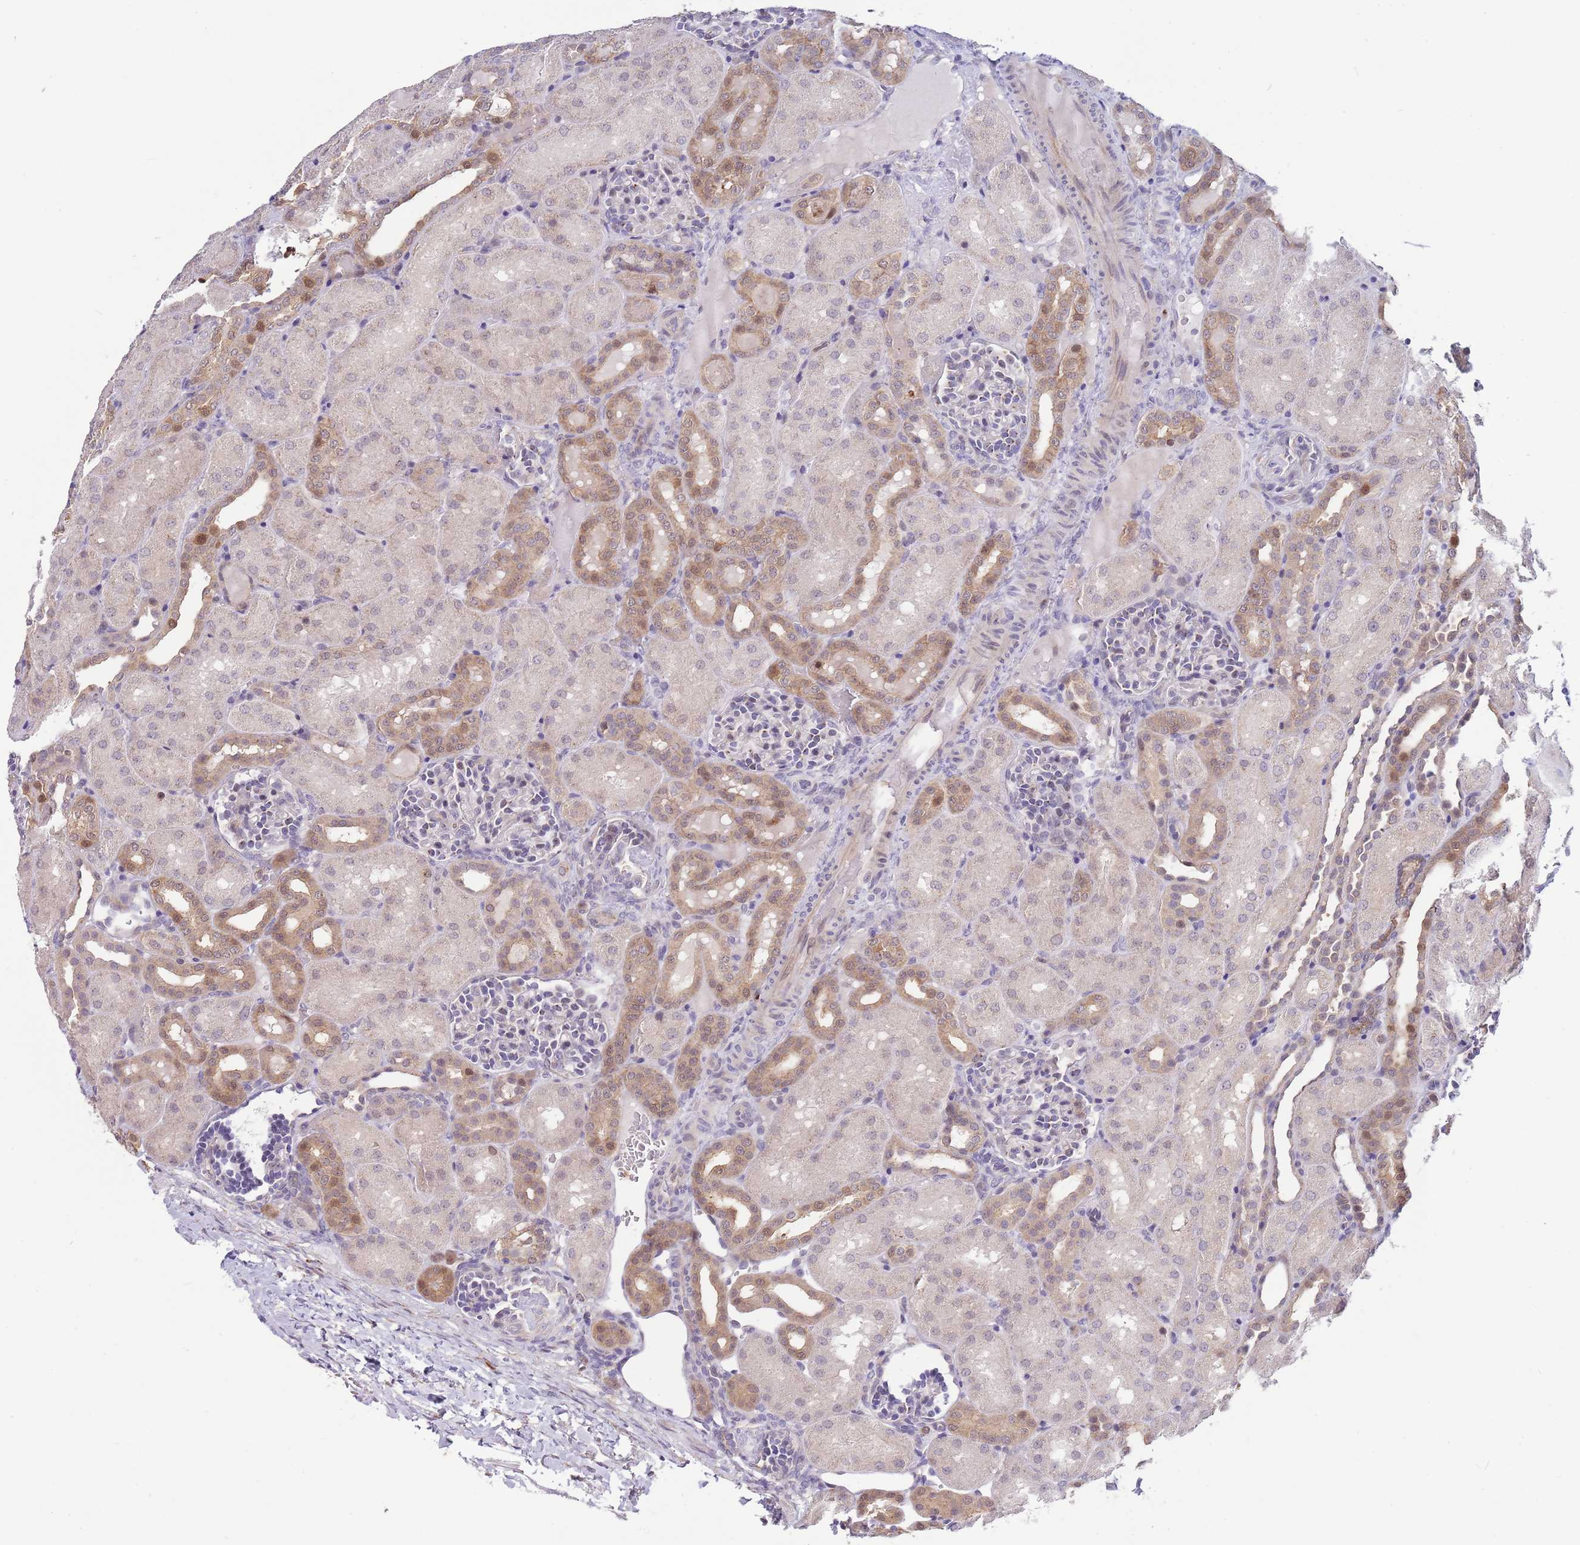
{"staining": {"intensity": "moderate", "quantity": "<25%", "location": "cytoplasmic/membranous"}, "tissue": "kidney", "cell_type": "Cells in glomeruli", "image_type": "normal", "snomed": [{"axis": "morphology", "description": "Normal tissue, NOS"}, {"axis": "topography", "description": "Kidney"}], "caption": "The histopathology image displays a brown stain indicating the presence of a protein in the cytoplasmic/membranous of cells in glomeruli in kidney. Nuclei are stained in blue.", "gene": "CCNJL", "patient": {"sex": "male", "age": 1}}